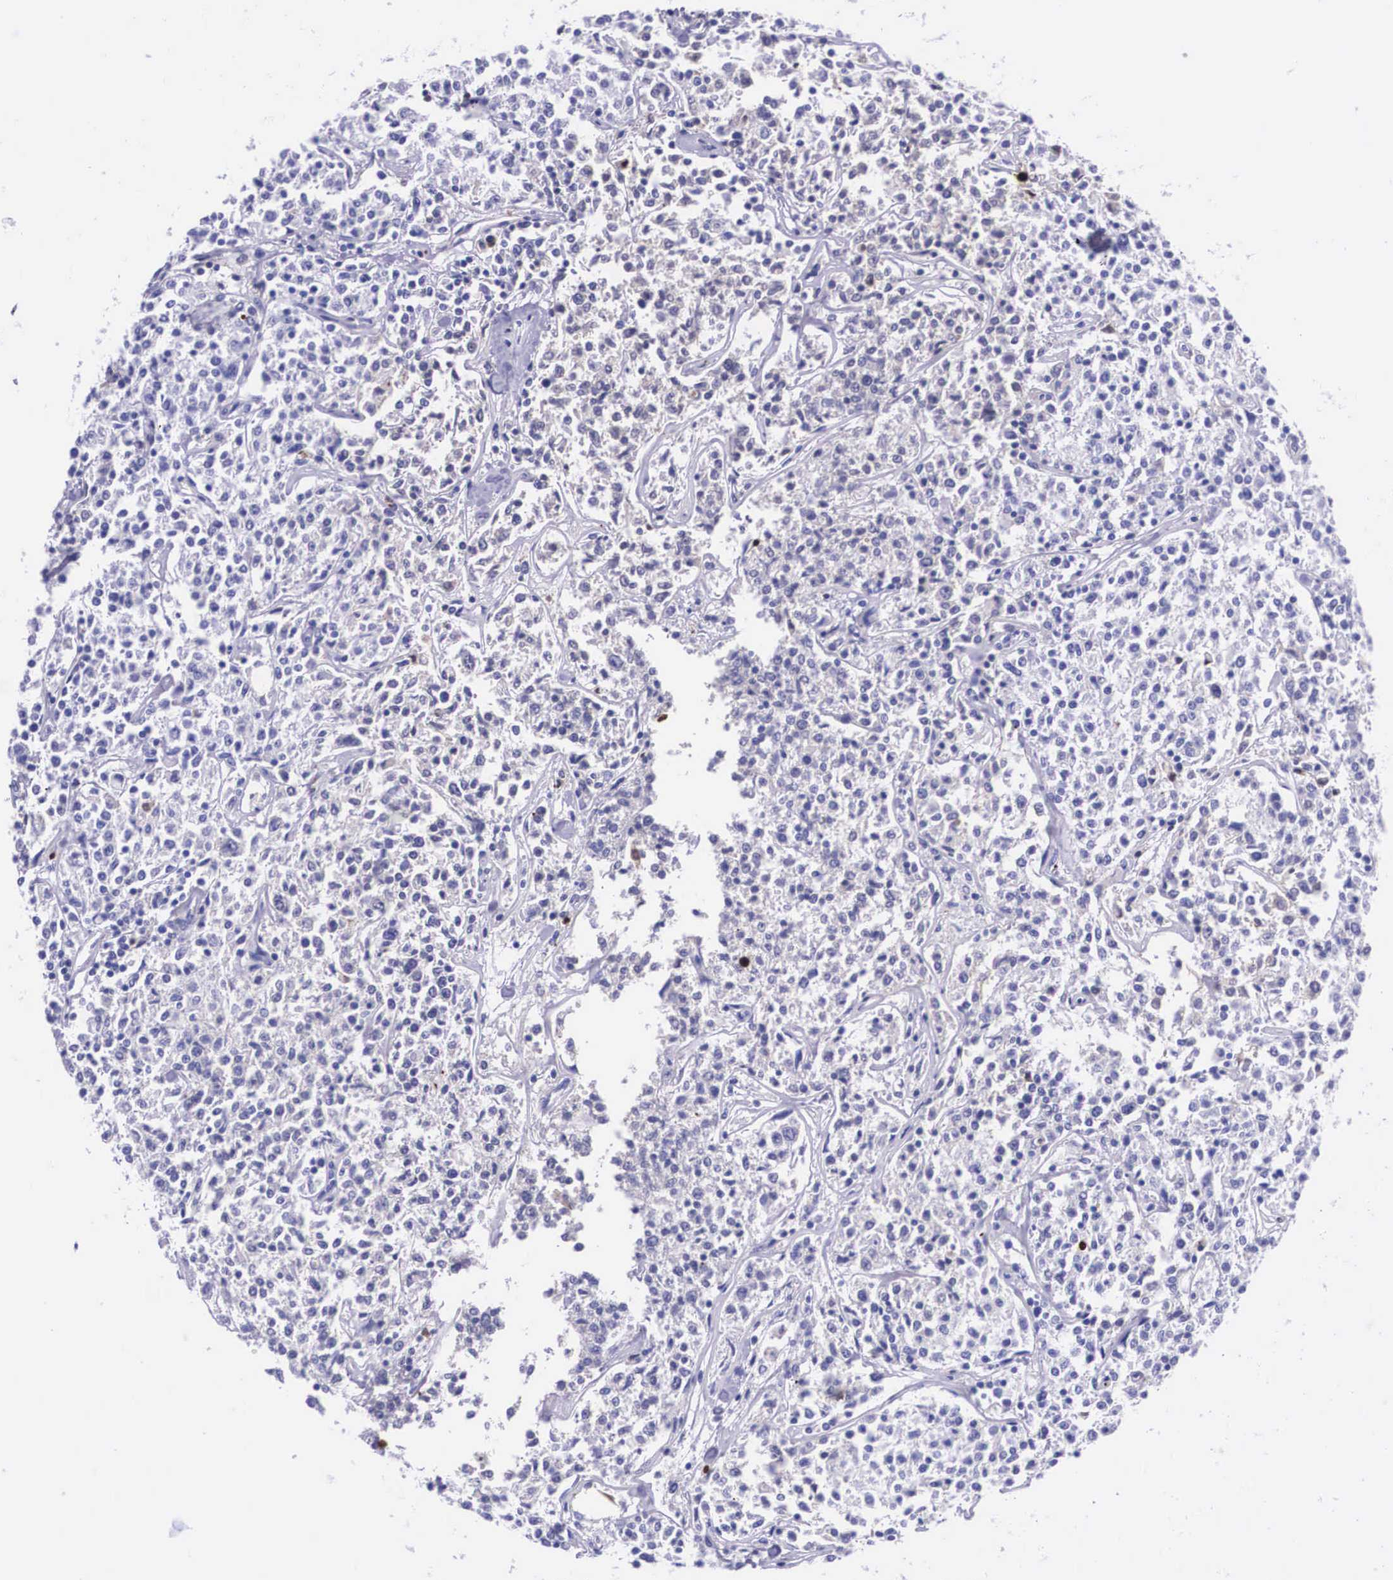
{"staining": {"intensity": "negative", "quantity": "none", "location": "none"}, "tissue": "lymphoma", "cell_type": "Tumor cells", "image_type": "cancer", "snomed": [{"axis": "morphology", "description": "Malignant lymphoma, non-Hodgkin's type, Low grade"}, {"axis": "topography", "description": "Small intestine"}], "caption": "Human low-grade malignant lymphoma, non-Hodgkin's type stained for a protein using IHC reveals no expression in tumor cells.", "gene": "PLG", "patient": {"sex": "female", "age": 59}}